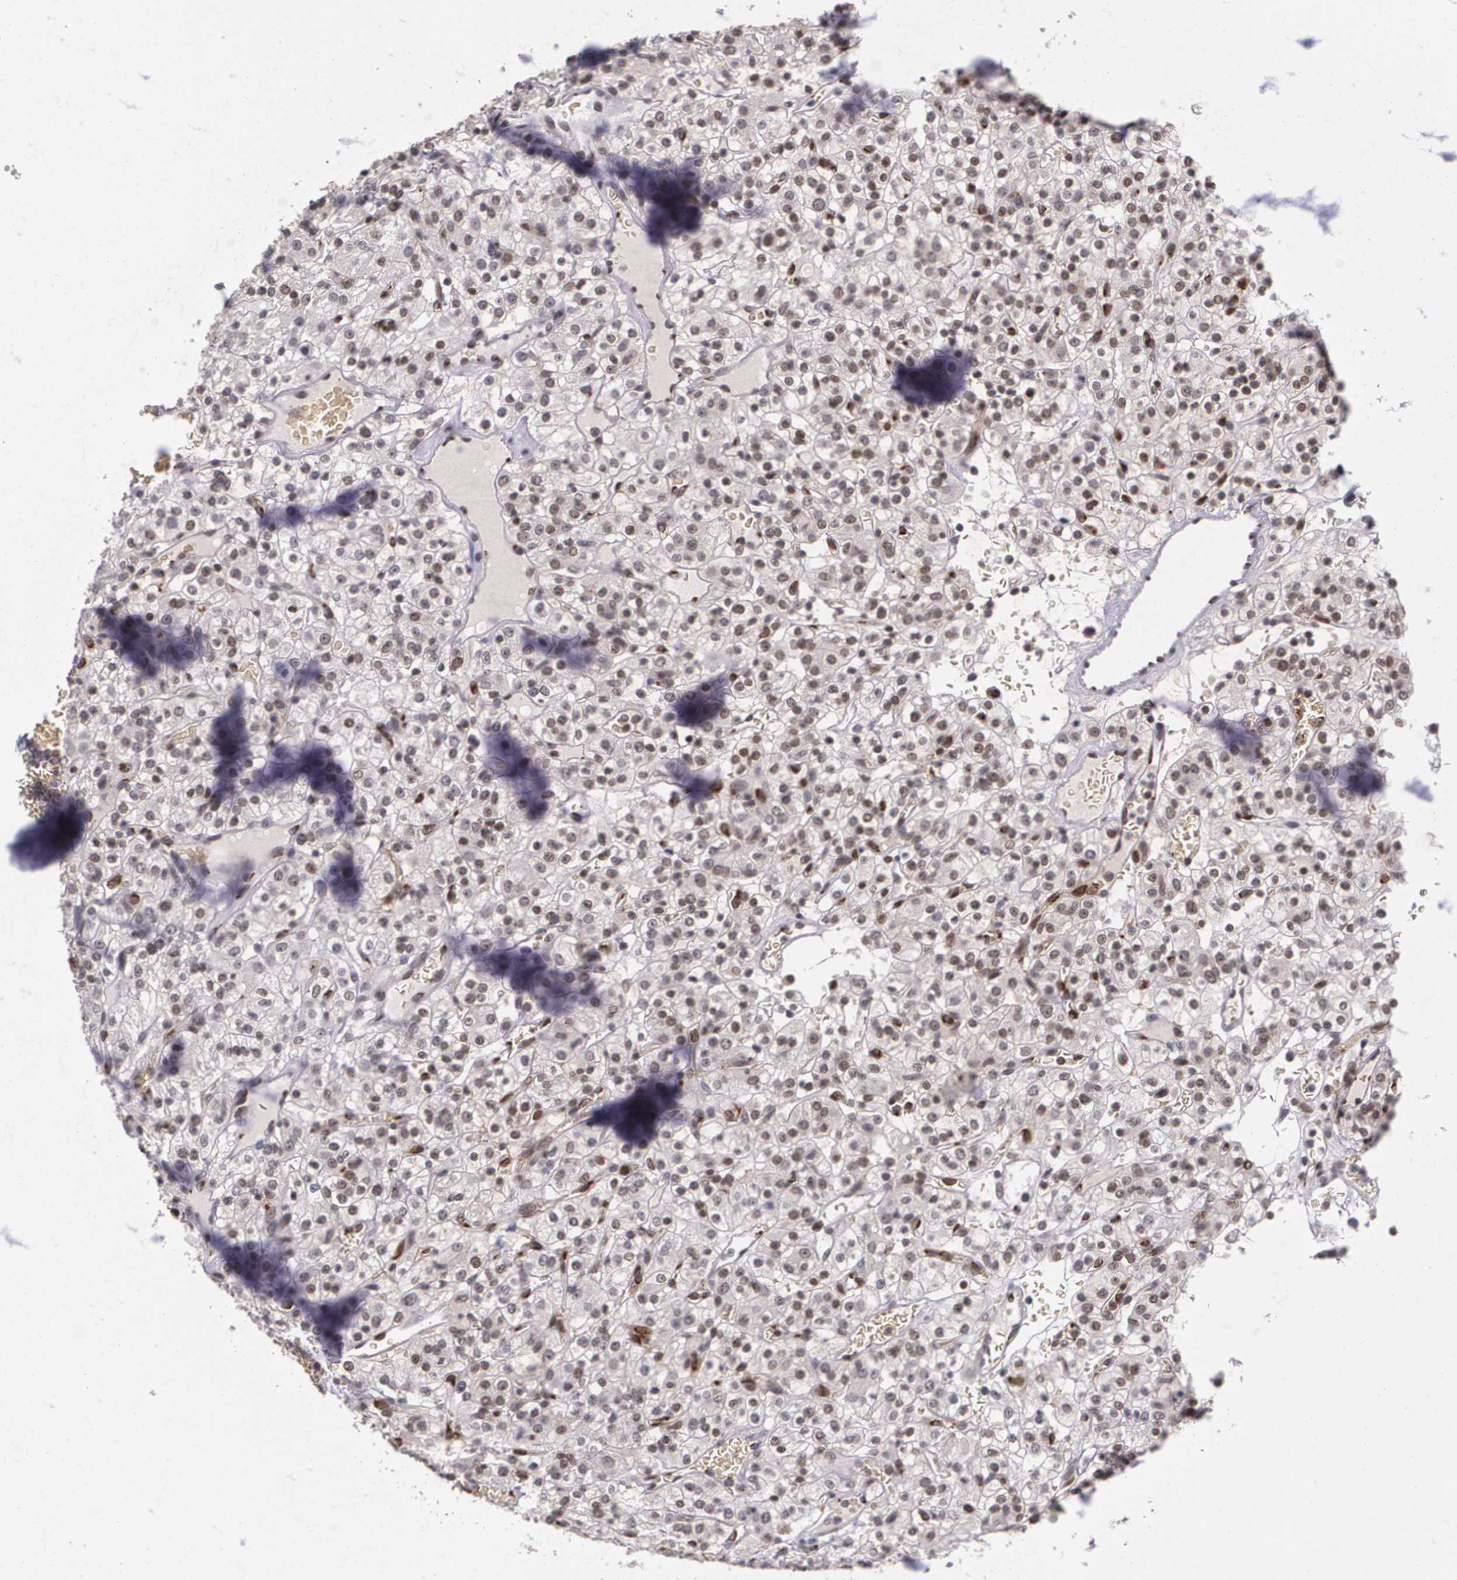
{"staining": {"intensity": "moderate", "quantity": ">75%", "location": "nuclear"}, "tissue": "renal cancer", "cell_type": "Tumor cells", "image_type": "cancer", "snomed": [{"axis": "morphology", "description": "Normal tissue, NOS"}, {"axis": "morphology", "description": "Adenocarcinoma, NOS"}, {"axis": "topography", "description": "Kidney"}], "caption": "Renal cancer (adenocarcinoma) was stained to show a protein in brown. There is medium levels of moderate nuclear positivity in about >75% of tumor cells. Ihc stains the protein in brown and the nuclei are stained blue.", "gene": "MGMT", "patient": {"sex": "female", "age": 72}}